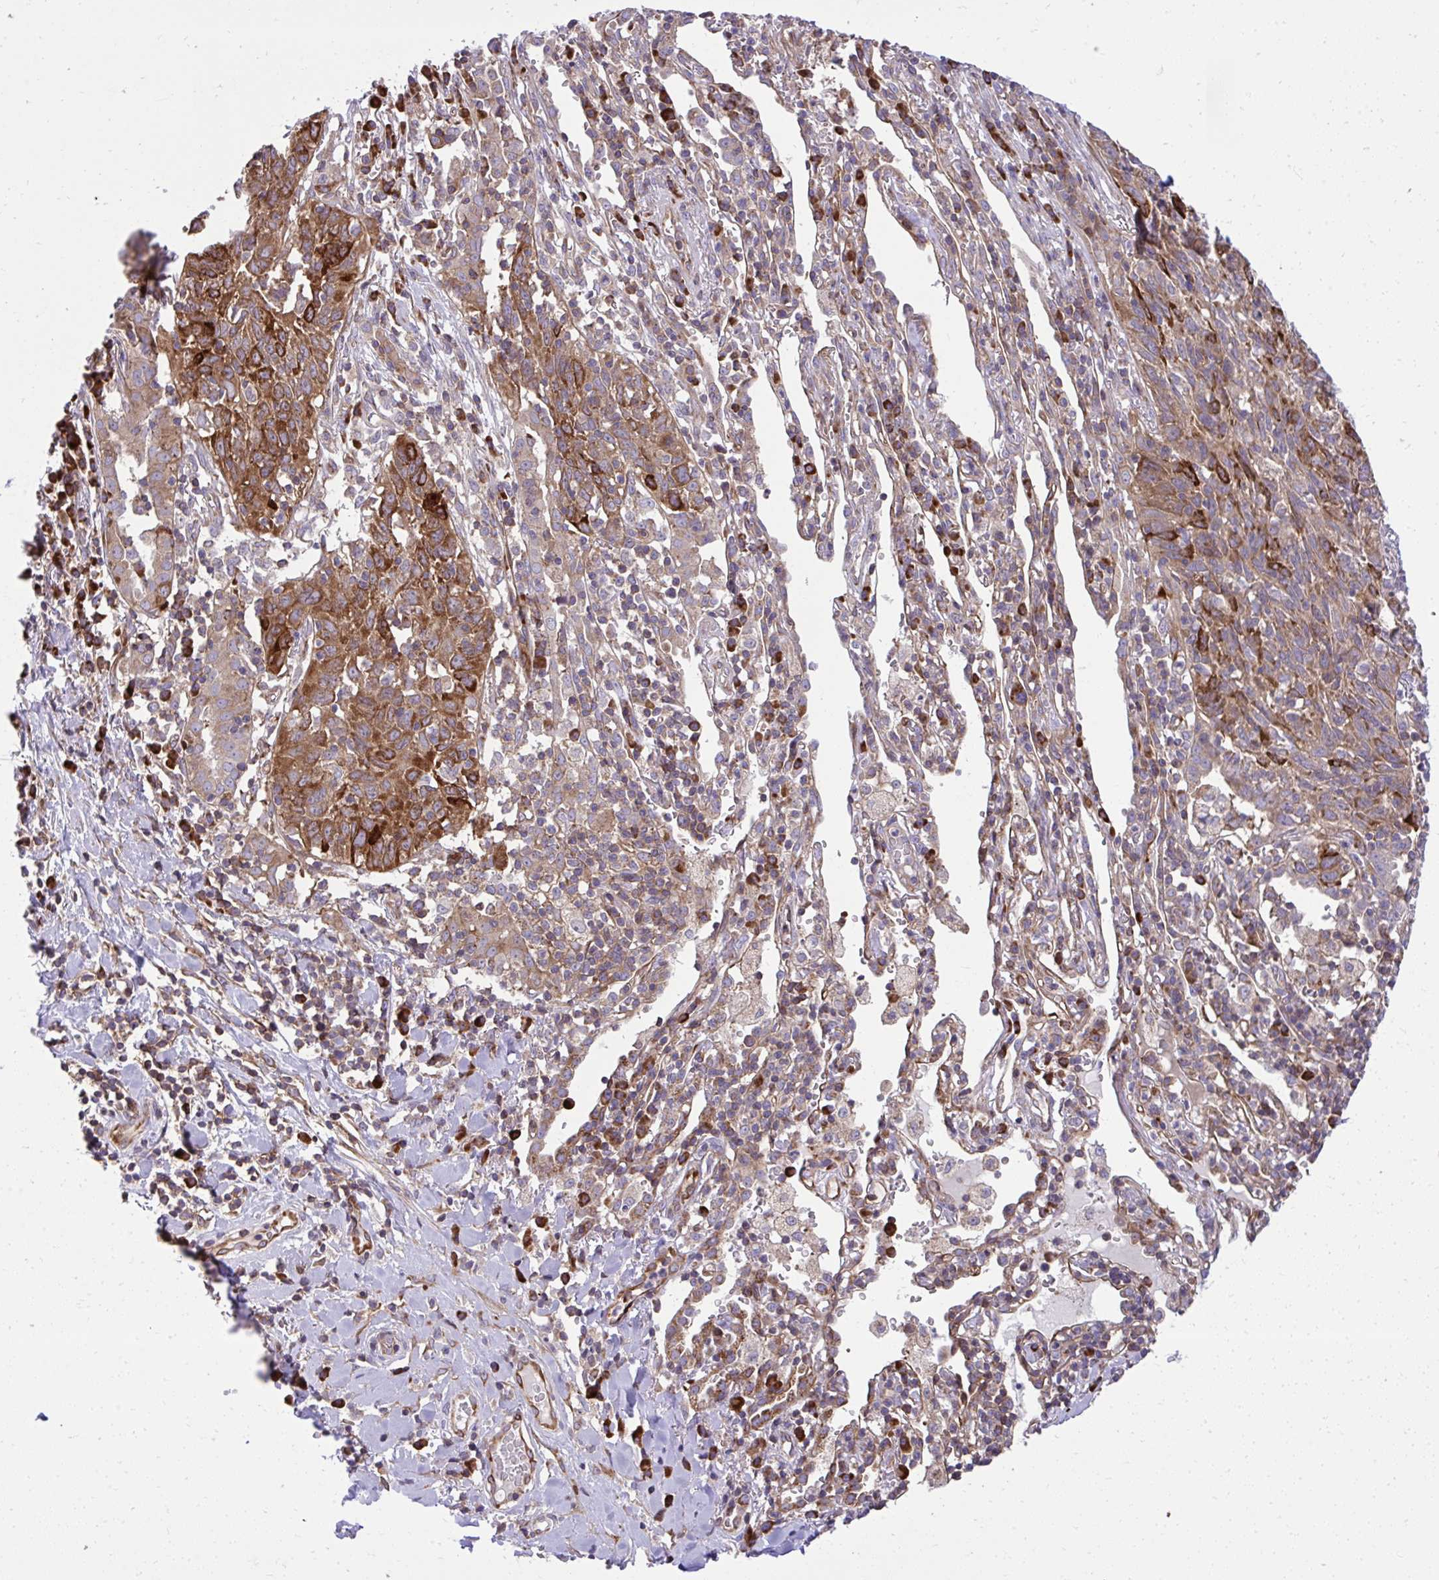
{"staining": {"intensity": "strong", "quantity": ">75%", "location": "cytoplasmic/membranous"}, "tissue": "lung cancer", "cell_type": "Tumor cells", "image_type": "cancer", "snomed": [{"axis": "morphology", "description": "Squamous cell carcinoma, NOS"}, {"axis": "topography", "description": "Lung"}], "caption": "IHC image of lung cancer stained for a protein (brown), which shows high levels of strong cytoplasmic/membranous positivity in approximately >75% of tumor cells.", "gene": "NMNAT3", "patient": {"sex": "female", "age": 66}}